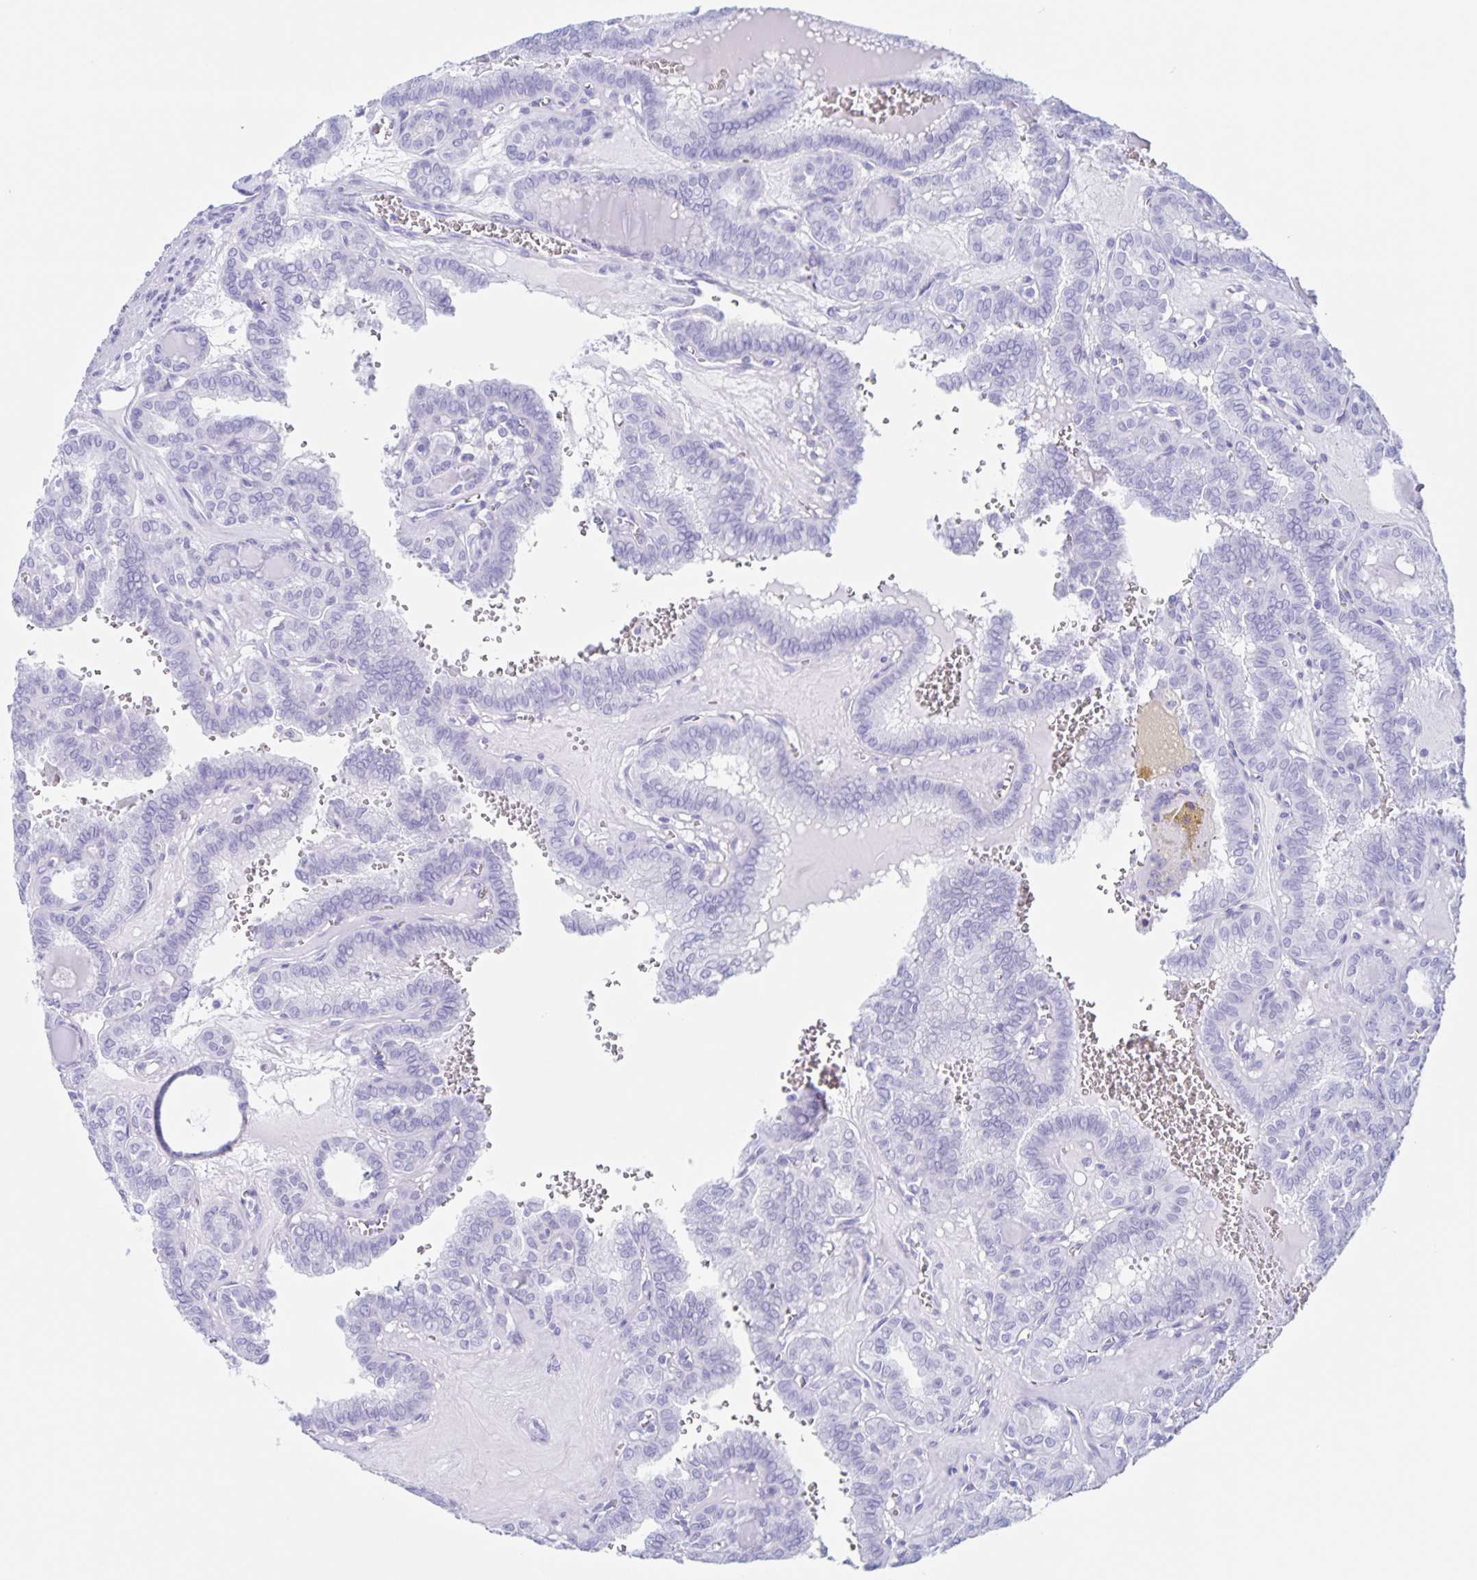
{"staining": {"intensity": "negative", "quantity": "none", "location": "none"}, "tissue": "thyroid cancer", "cell_type": "Tumor cells", "image_type": "cancer", "snomed": [{"axis": "morphology", "description": "Papillary adenocarcinoma, NOS"}, {"axis": "topography", "description": "Thyroid gland"}], "caption": "Immunohistochemistry of thyroid cancer (papillary adenocarcinoma) demonstrates no staining in tumor cells.", "gene": "C12orf56", "patient": {"sex": "female", "age": 41}}